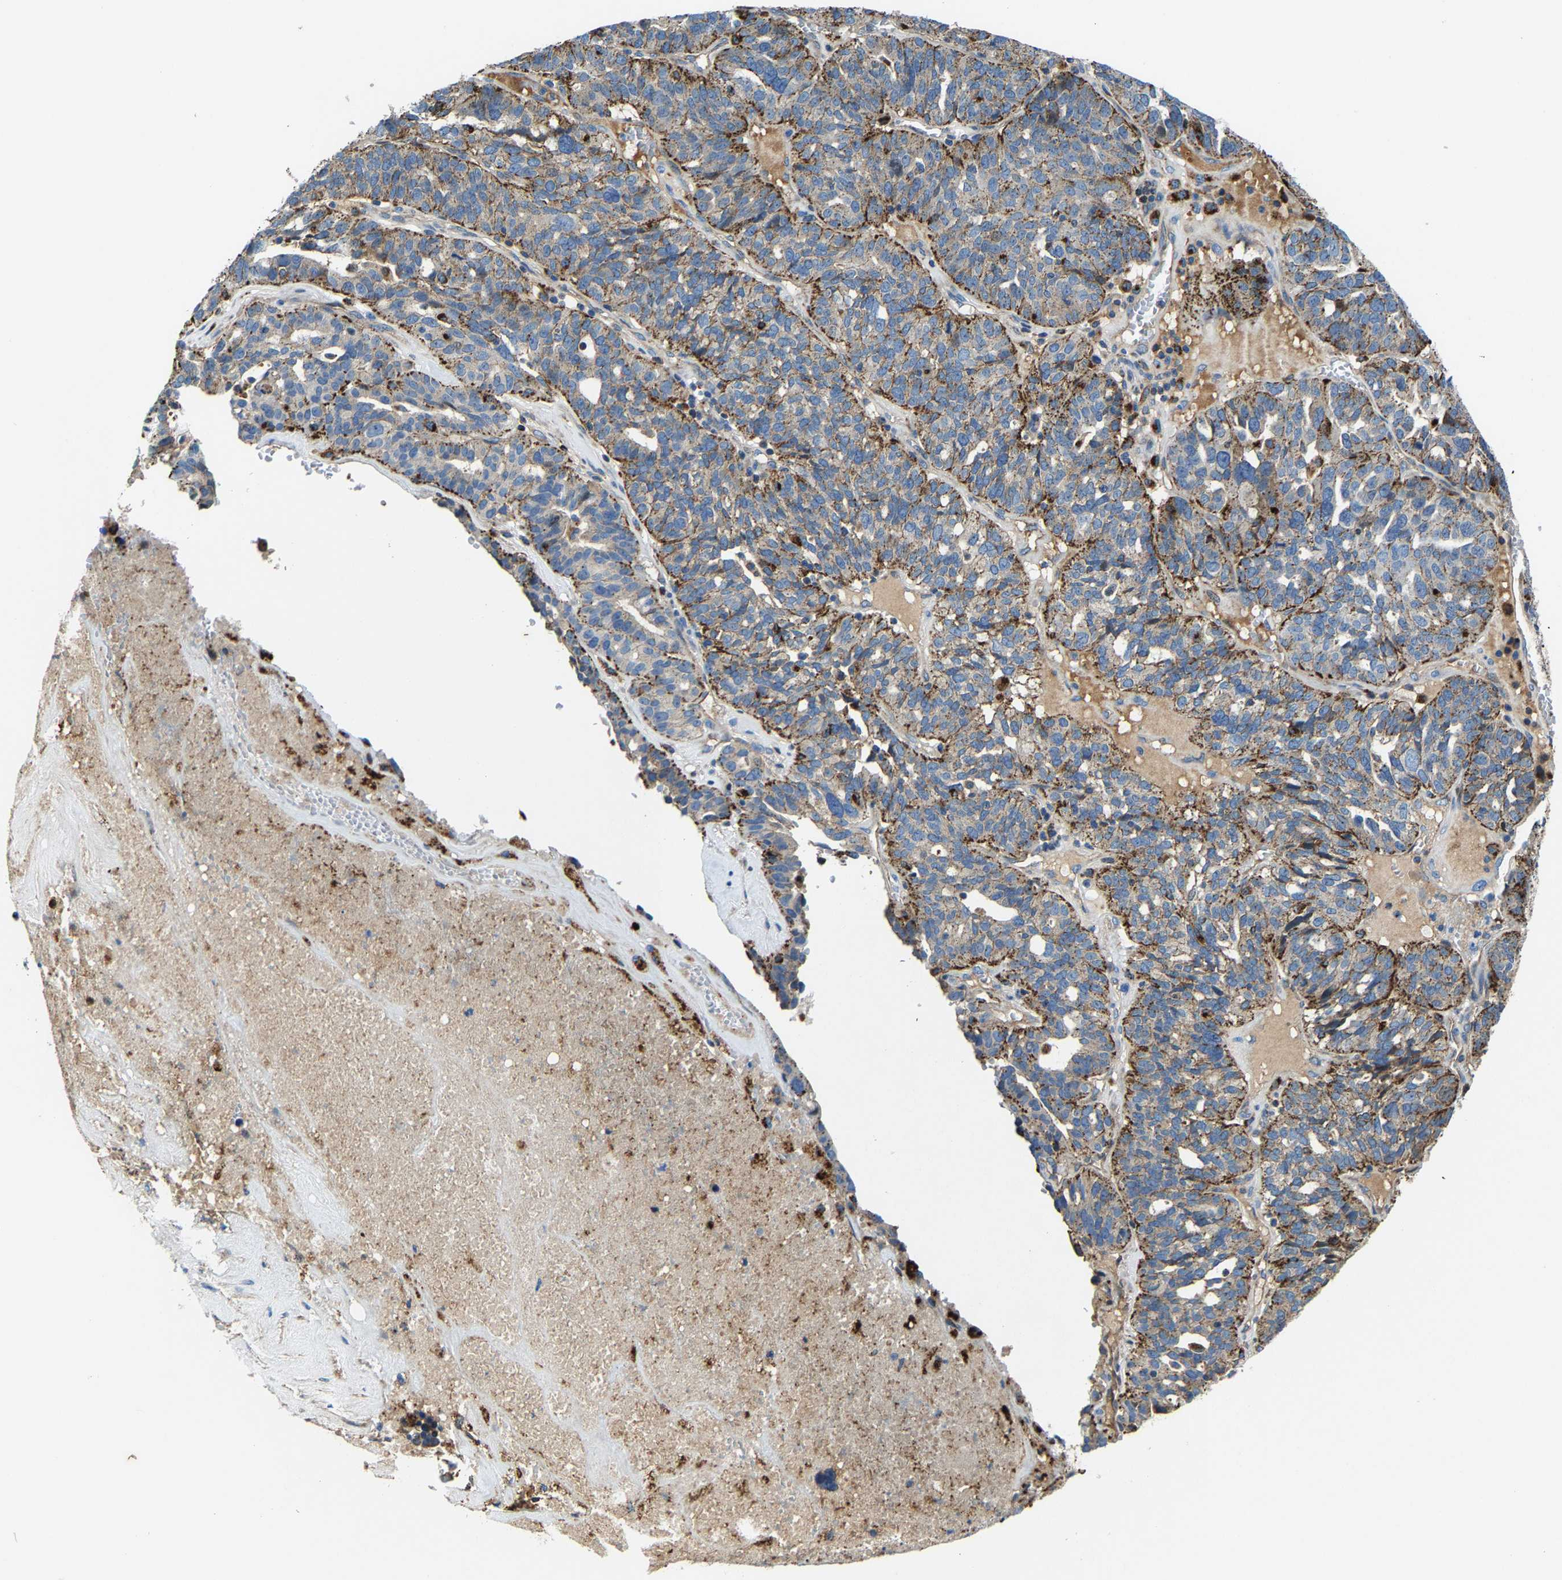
{"staining": {"intensity": "moderate", "quantity": "25%-75%", "location": "cytoplasmic/membranous"}, "tissue": "ovarian cancer", "cell_type": "Tumor cells", "image_type": "cancer", "snomed": [{"axis": "morphology", "description": "Cystadenocarcinoma, serous, NOS"}, {"axis": "topography", "description": "Ovary"}], "caption": "Tumor cells reveal medium levels of moderate cytoplasmic/membranous expression in approximately 25%-75% of cells in serous cystadenocarcinoma (ovarian).", "gene": "DPP7", "patient": {"sex": "female", "age": 59}}